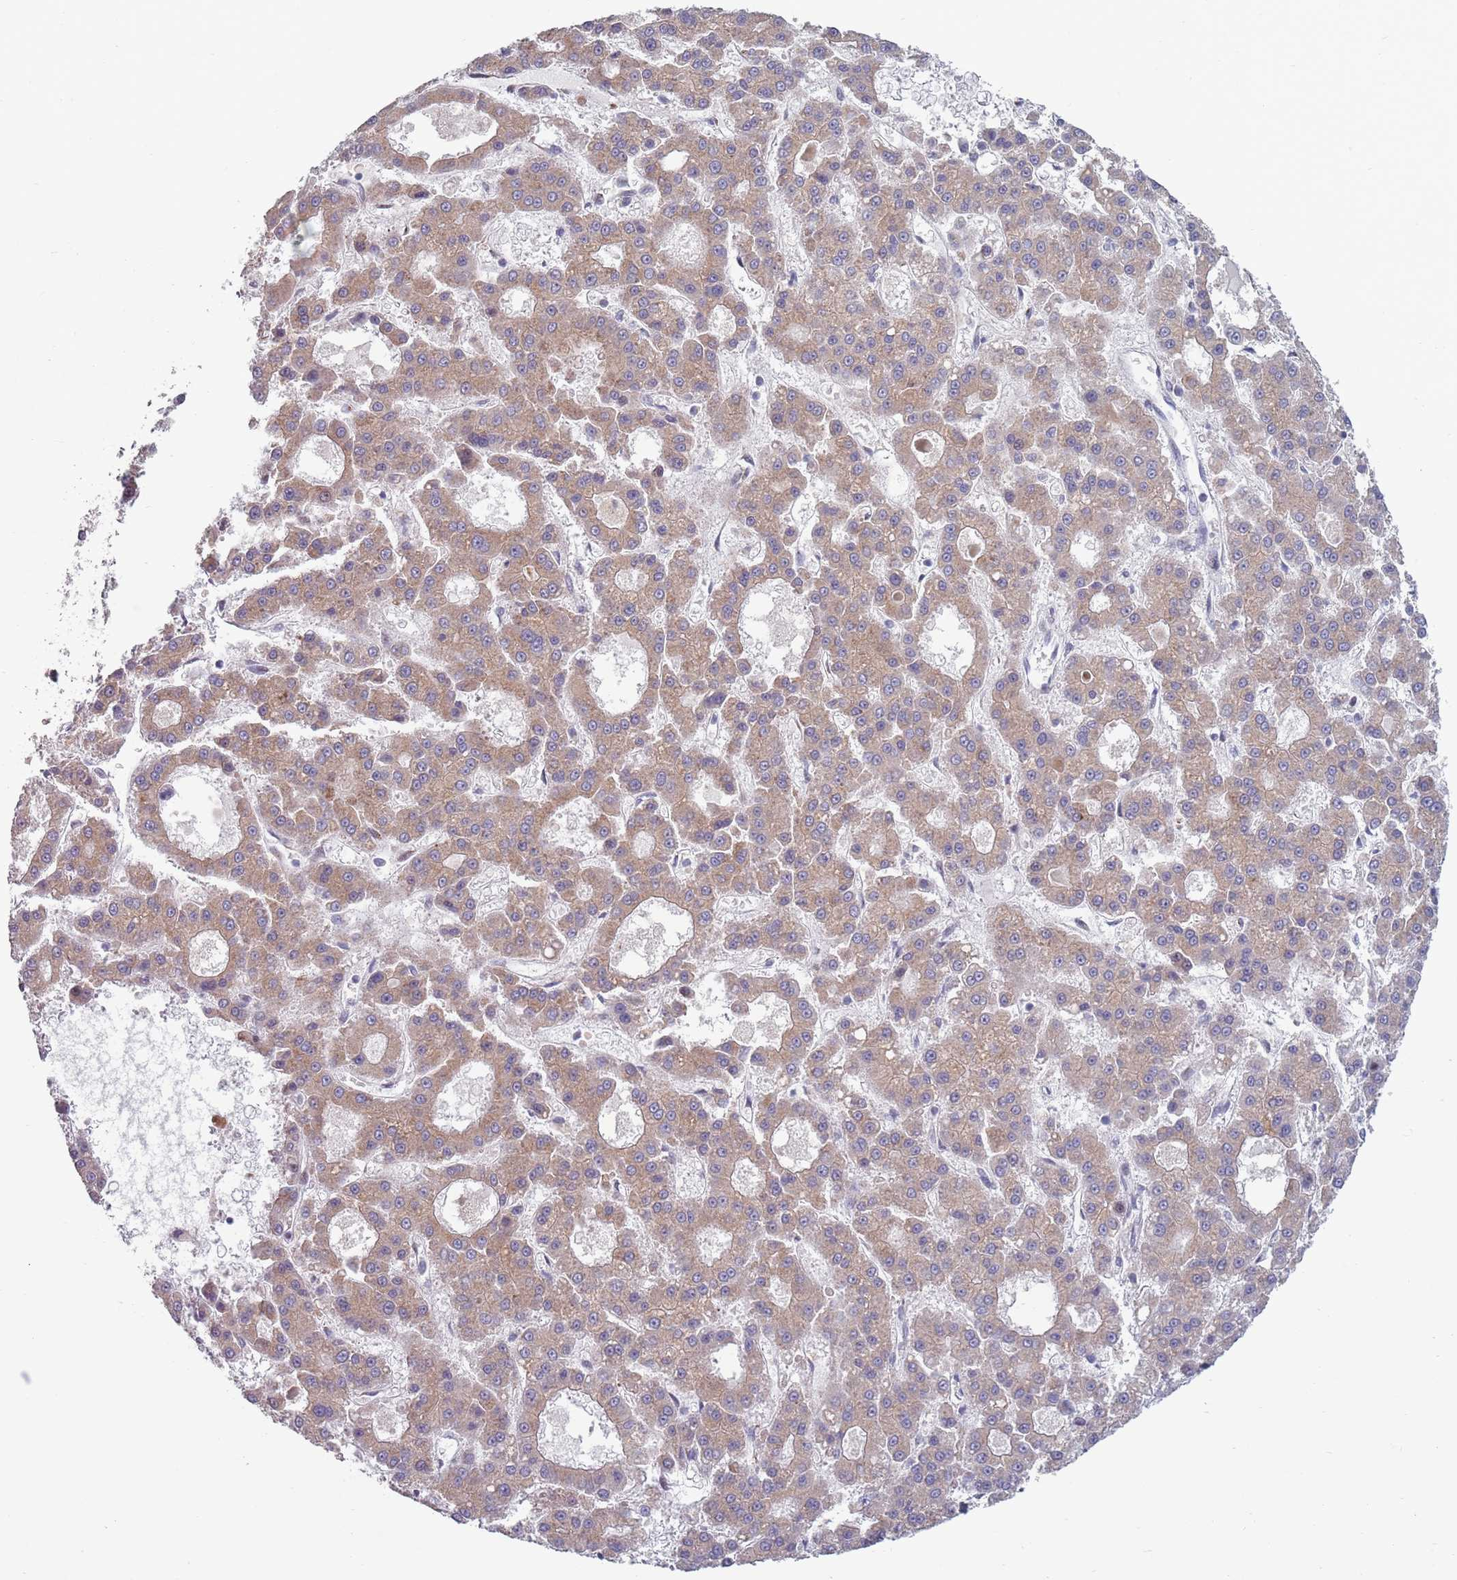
{"staining": {"intensity": "weak", "quantity": ">75%", "location": "cytoplasmic/membranous"}, "tissue": "liver cancer", "cell_type": "Tumor cells", "image_type": "cancer", "snomed": [{"axis": "morphology", "description": "Carcinoma, Hepatocellular, NOS"}, {"axis": "topography", "description": "Liver"}], "caption": "This histopathology image exhibits immunohistochemistry staining of liver hepatocellular carcinoma, with low weak cytoplasmic/membranous positivity in approximately >75% of tumor cells.", "gene": "CLNS1A", "patient": {"sex": "male", "age": 70}}